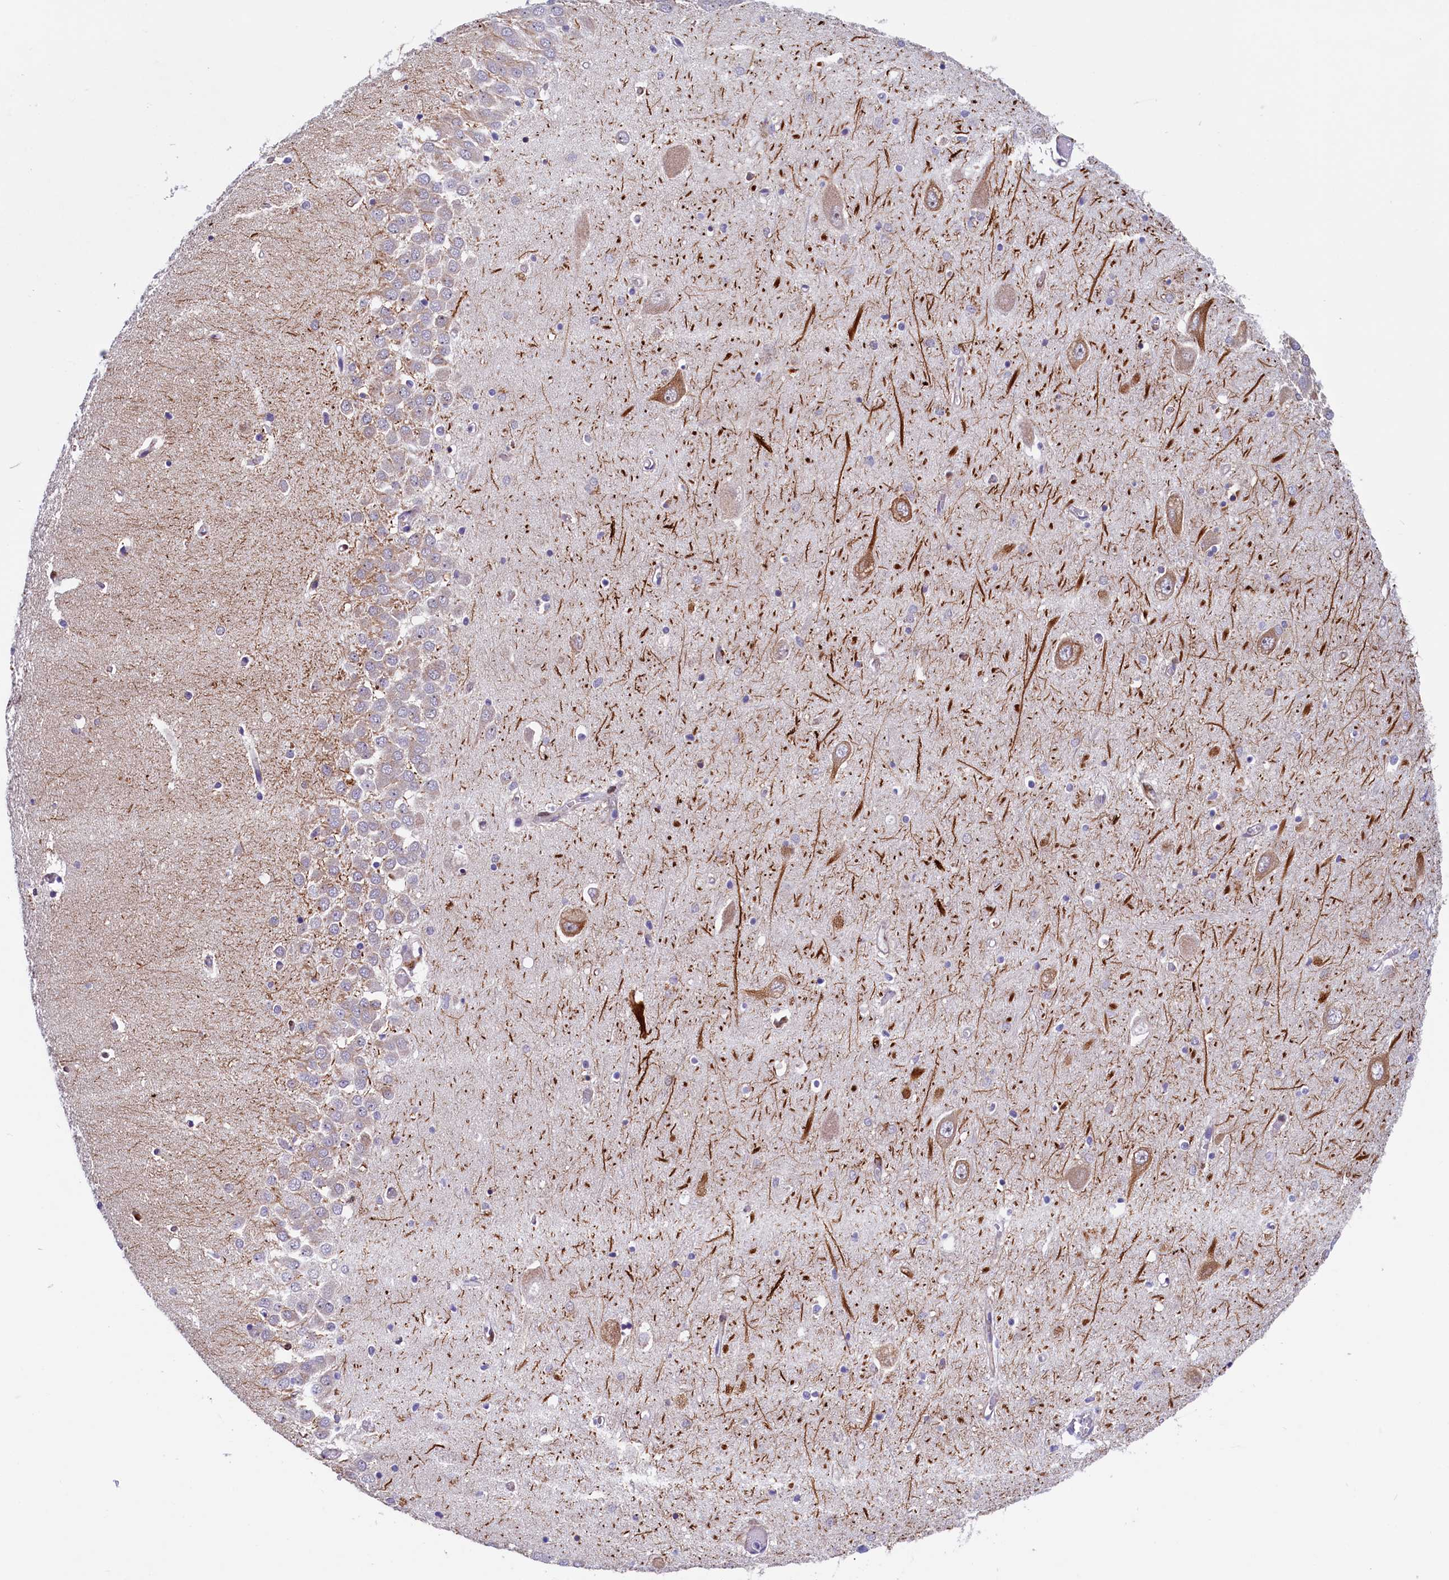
{"staining": {"intensity": "negative", "quantity": "none", "location": "none"}, "tissue": "hippocampus", "cell_type": "Glial cells", "image_type": "normal", "snomed": [{"axis": "morphology", "description": "Normal tissue, NOS"}, {"axis": "topography", "description": "Hippocampus"}], "caption": "Benign hippocampus was stained to show a protein in brown. There is no significant positivity in glial cells. (IHC, brightfield microscopy, high magnification).", "gene": "PACSIN3", "patient": {"sex": "male", "age": 70}}